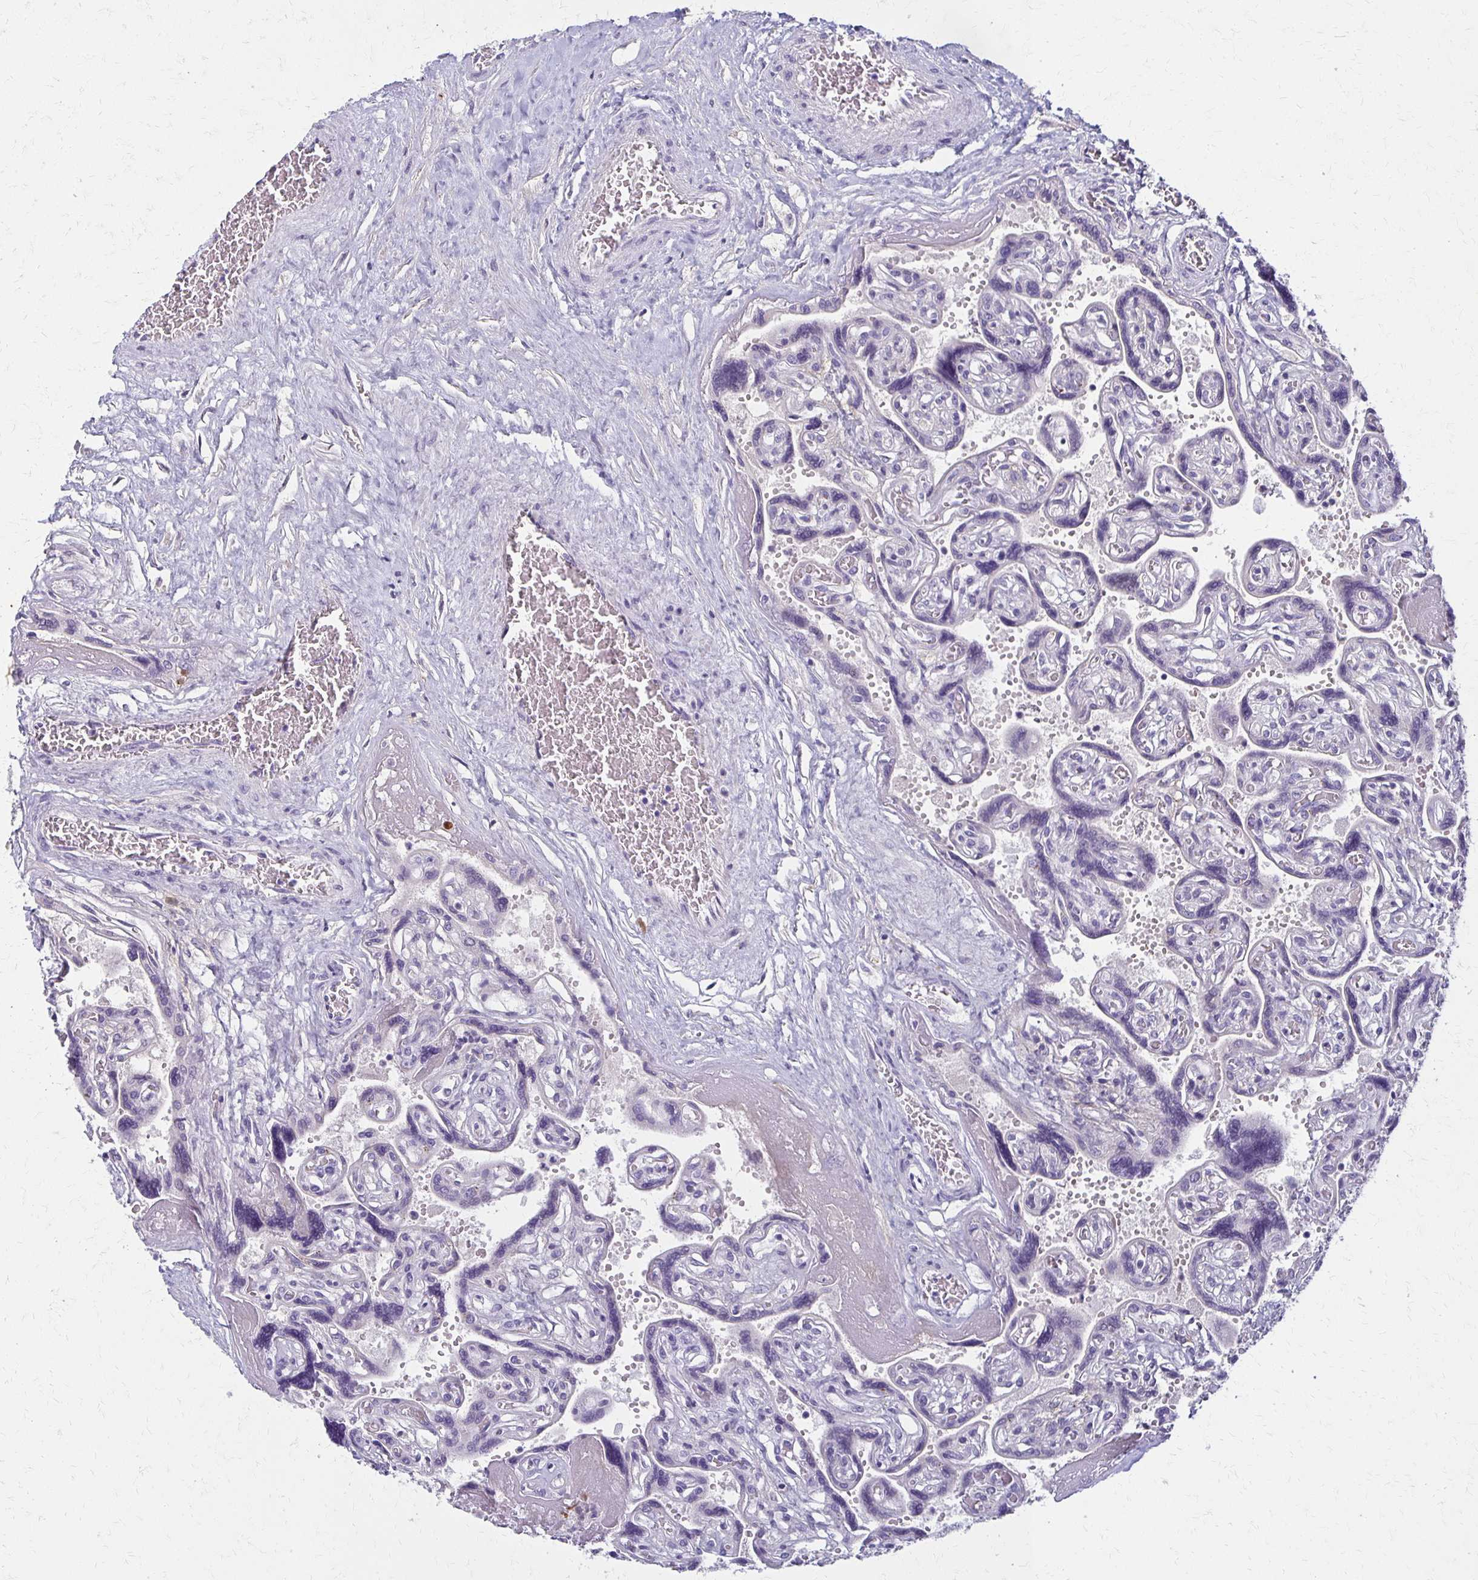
{"staining": {"intensity": "negative", "quantity": "none", "location": "none"}, "tissue": "placenta", "cell_type": "Decidual cells", "image_type": "normal", "snomed": [{"axis": "morphology", "description": "Normal tissue, NOS"}, {"axis": "topography", "description": "Placenta"}], "caption": "Placenta stained for a protein using immunohistochemistry exhibits no positivity decidual cells.", "gene": "BBS12", "patient": {"sex": "female", "age": 32}}